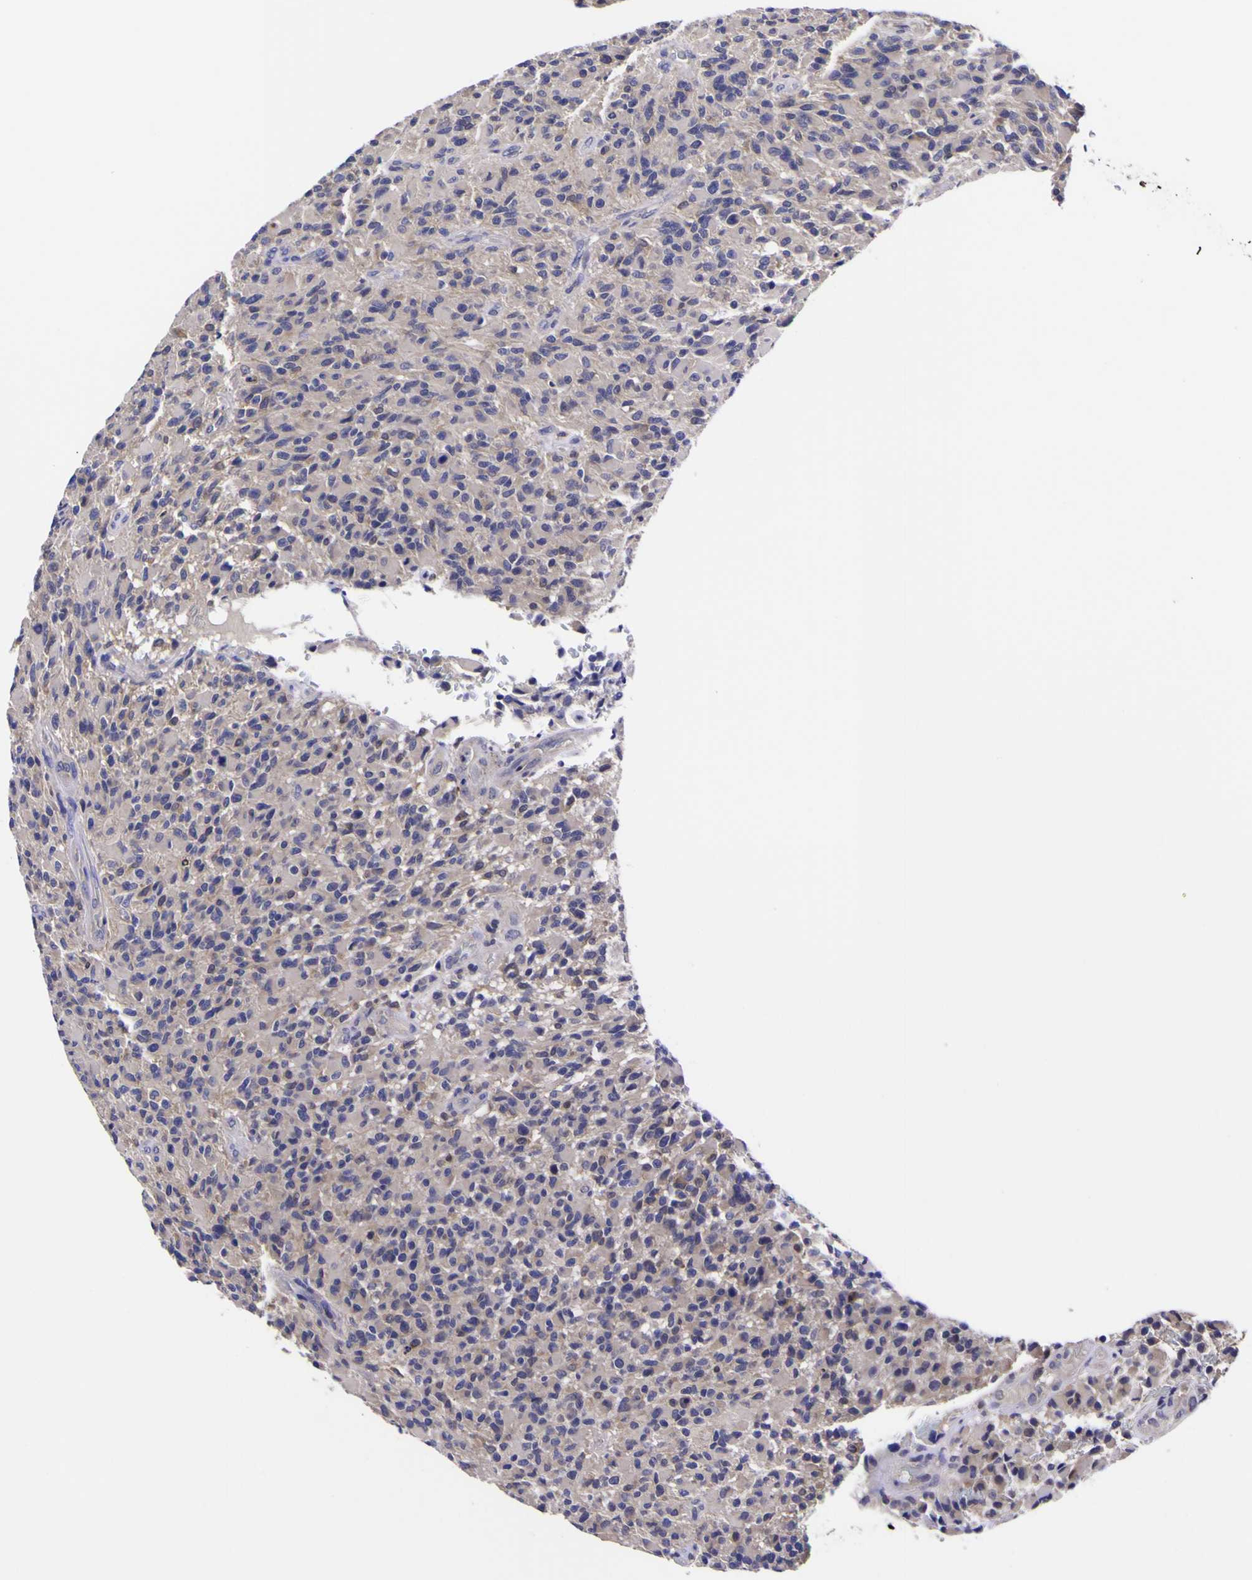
{"staining": {"intensity": "negative", "quantity": "none", "location": "none"}, "tissue": "glioma", "cell_type": "Tumor cells", "image_type": "cancer", "snomed": [{"axis": "morphology", "description": "Glioma, malignant, High grade"}, {"axis": "topography", "description": "Brain"}], "caption": "Immunohistochemistry (IHC) photomicrograph of malignant glioma (high-grade) stained for a protein (brown), which displays no positivity in tumor cells.", "gene": "MAPK14", "patient": {"sex": "male", "age": 71}}